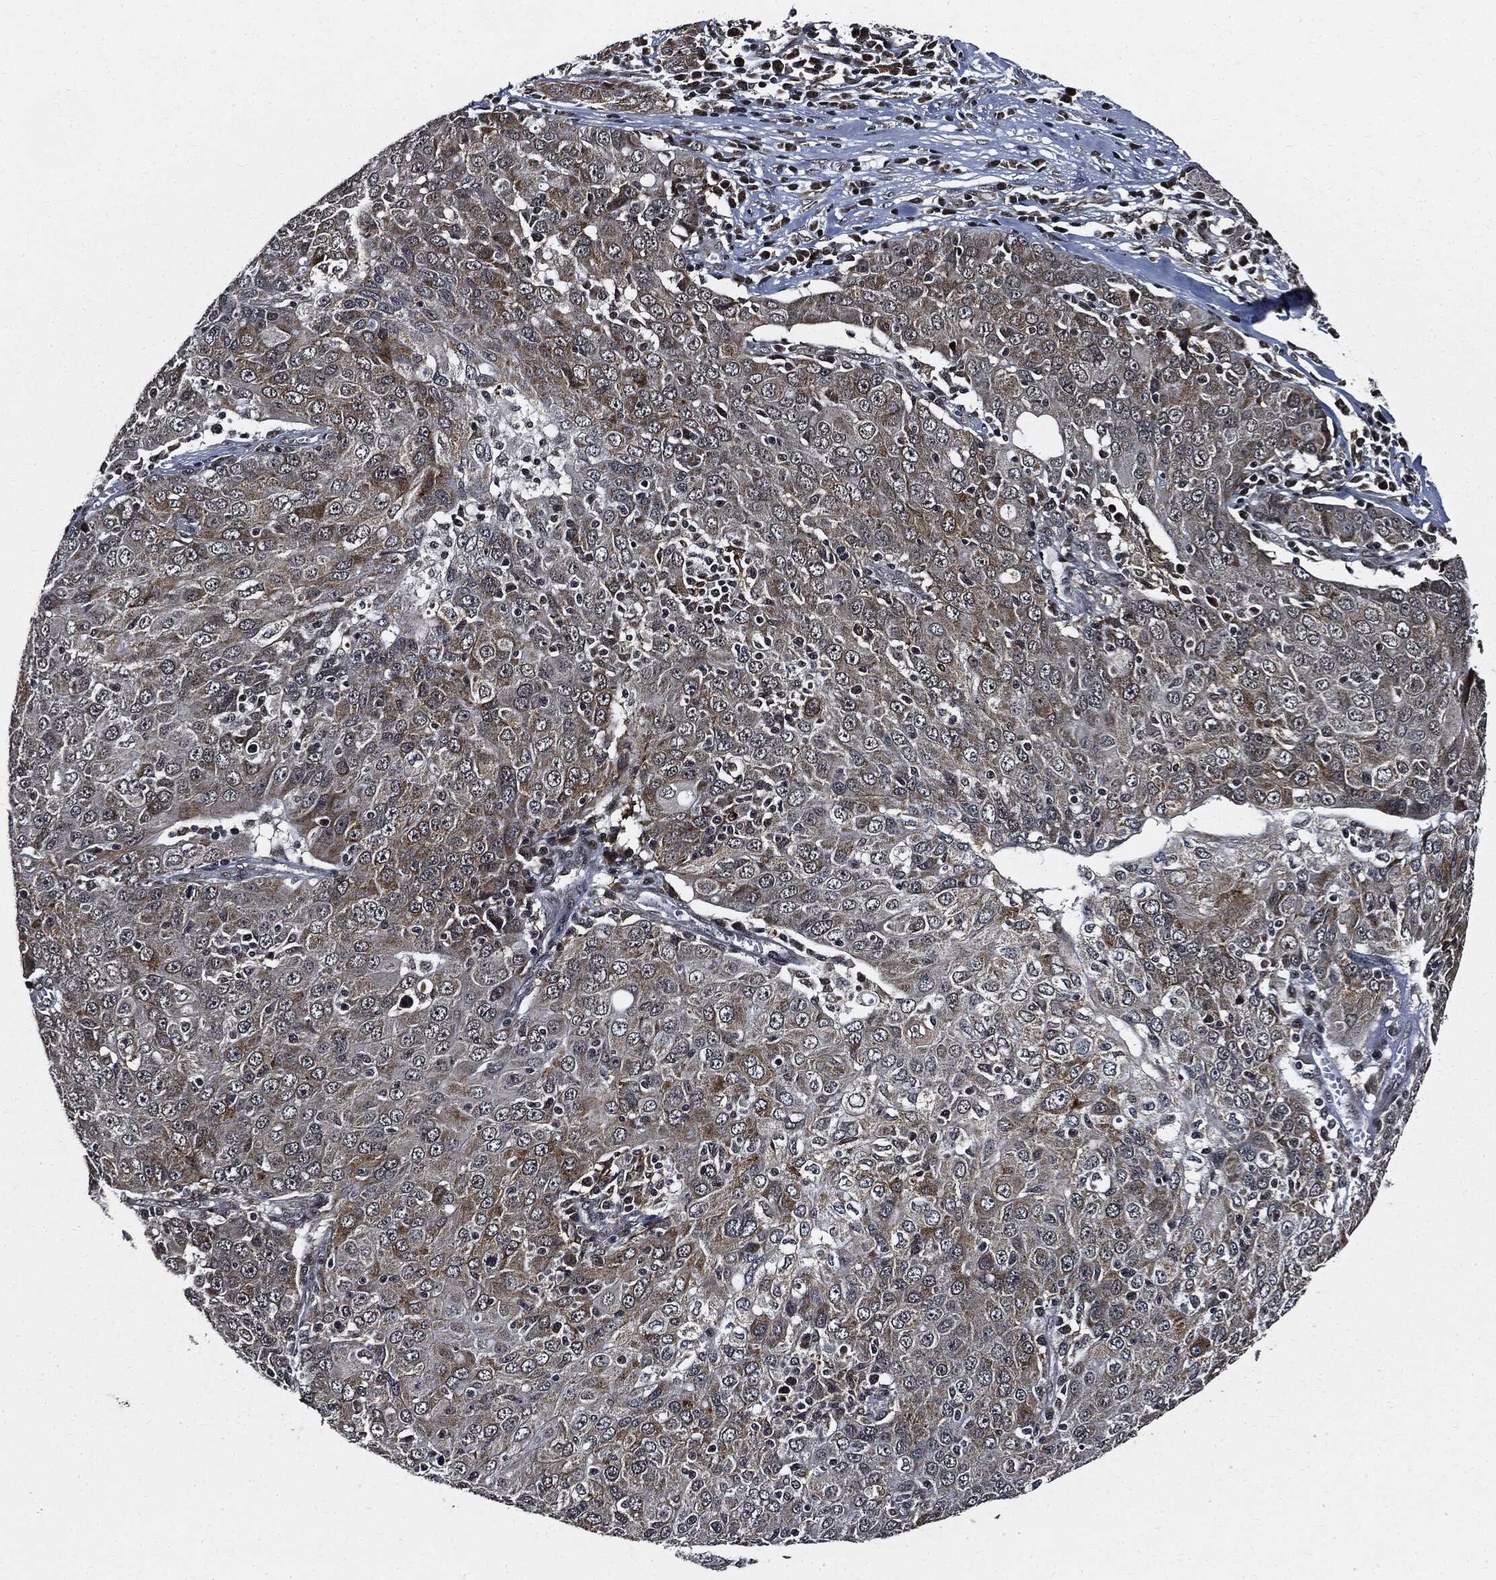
{"staining": {"intensity": "moderate", "quantity": "<25%", "location": "cytoplasmic/membranous"}, "tissue": "ovarian cancer", "cell_type": "Tumor cells", "image_type": "cancer", "snomed": [{"axis": "morphology", "description": "Cystadenocarcinoma, mucinous, NOS"}, {"axis": "topography", "description": "Ovary"}], "caption": "An image of human ovarian cancer stained for a protein demonstrates moderate cytoplasmic/membranous brown staining in tumor cells. Nuclei are stained in blue.", "gene": "SUGT1", "patient": {"sex": "female", "age": 41}}